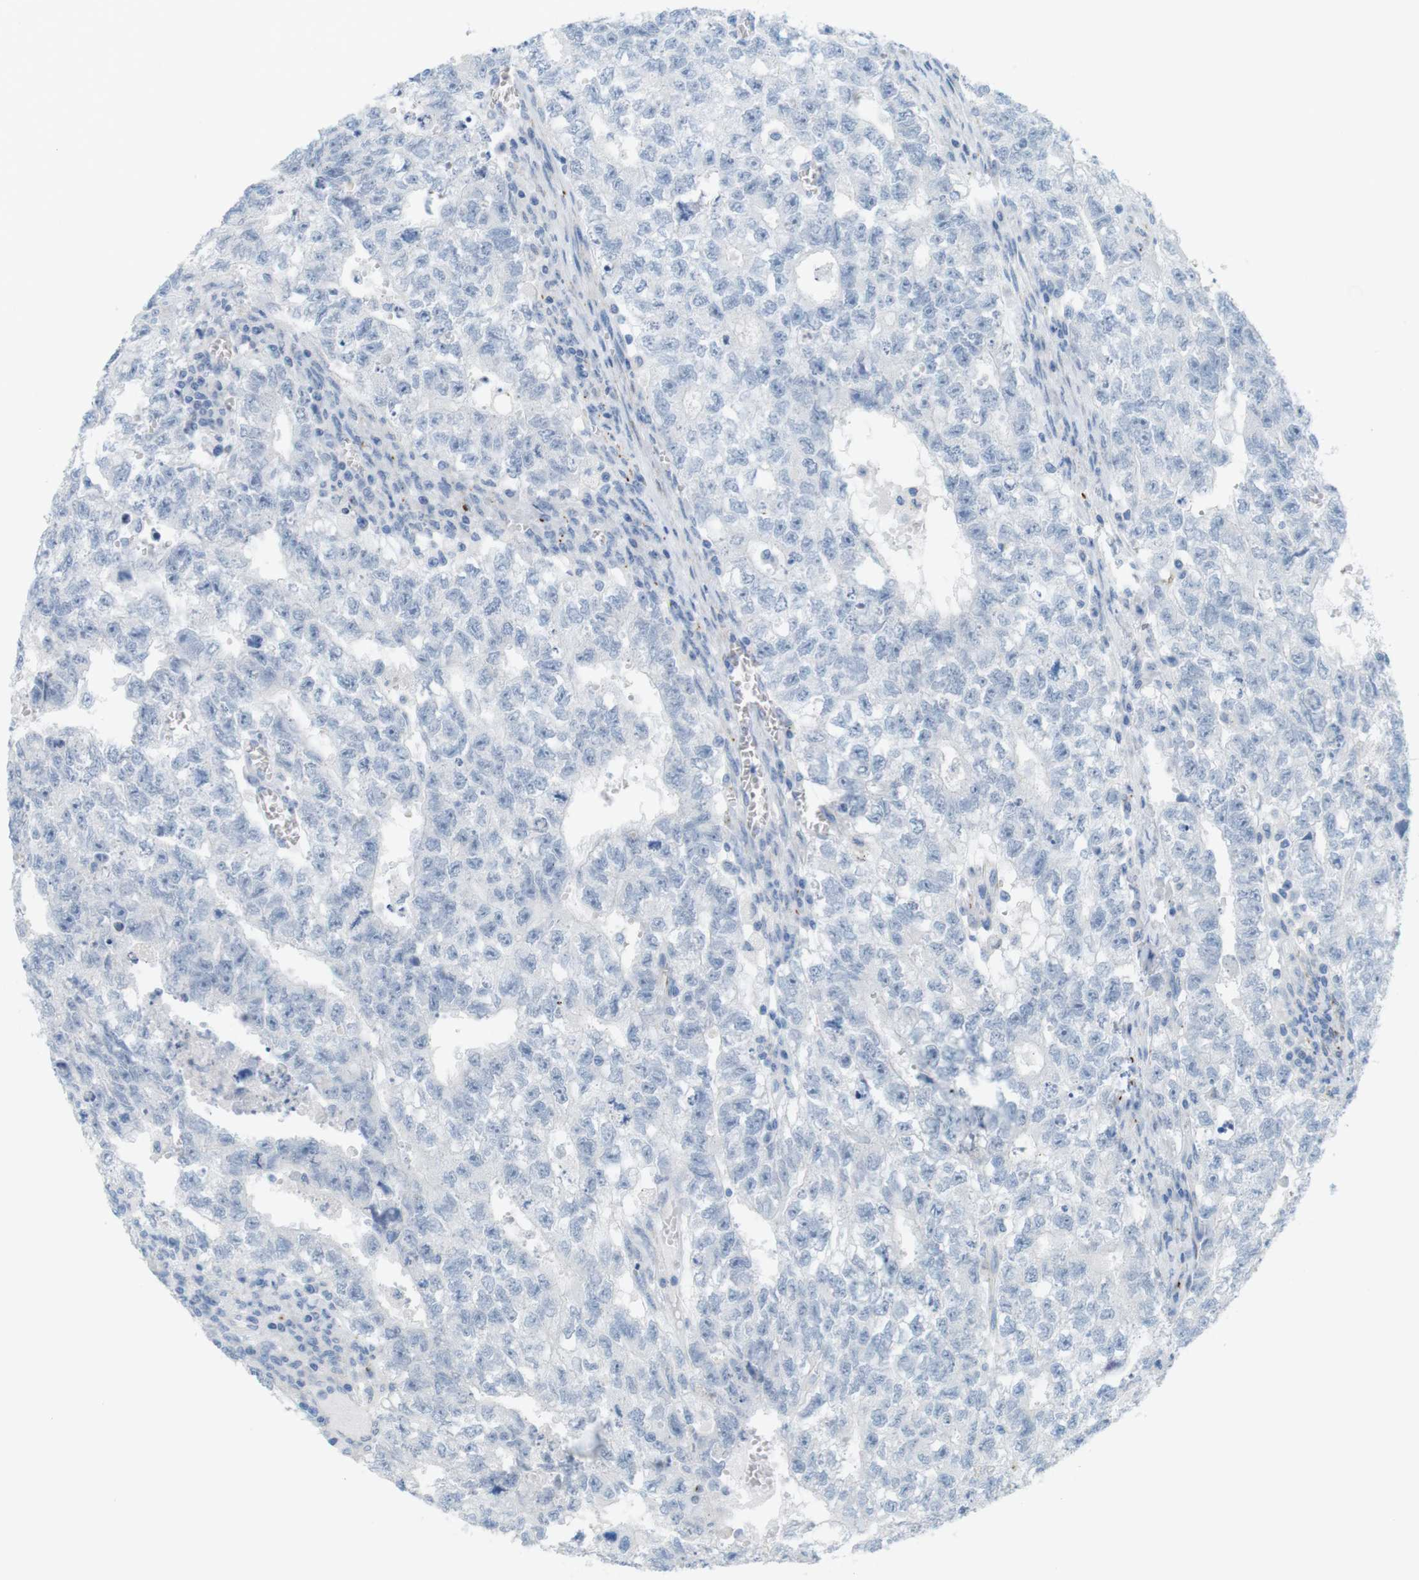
{"staining": {"intensity": "negative", "quantity": "none", "location": "none"}, "tissue": "testis cancer", "cell_type": "Tumor cells", "image_type": "cancer", "snomed": [{"axis": "morphology", "description": "Seminoma, NOS"}, {"axis": "morphology", "description": "Carcinoma, Embryonal, NOS"}, {"axis": "topography", "description": "Testis"}], "caption": "Tumor cells are negative for brown protein staining in testis cancer (seminoma). (Immunohistochemistry (ihc), brightfield microscopy, high magnification).", "gene": "MYH9", "patient": {"sex": "male", "age": 38}}